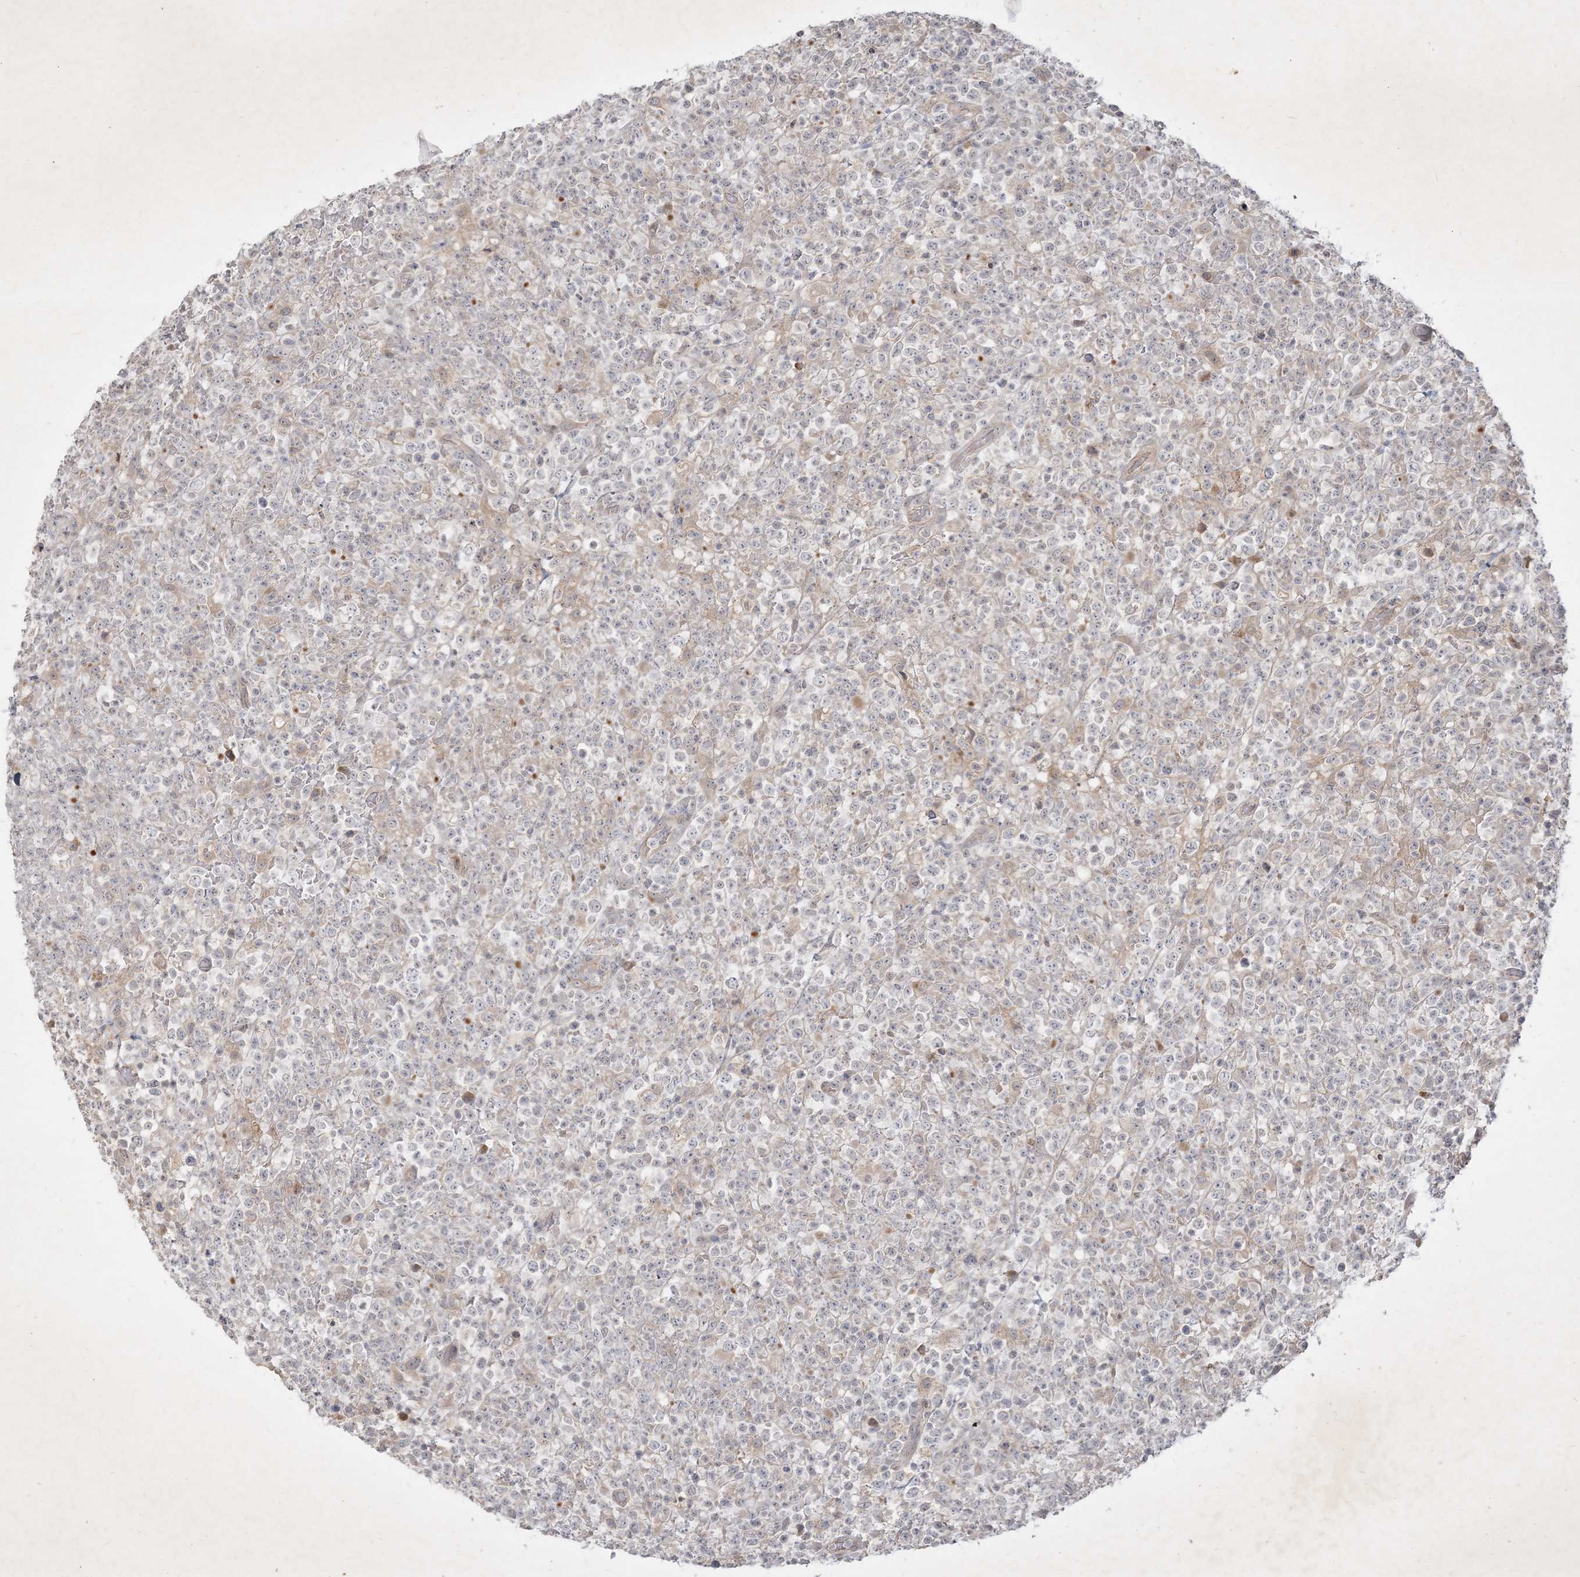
{"staining": {"intensity": "negative", "quantity": "none", "location": "none"}, "tissue": "lymphoma", "cell_type": "Tumor cells", "image_type": "cancer", "snomed": [{"axis": "morphology", "description": "Malignant lymphoma, non-Hodgkin's type, High grade"}, {"axis": "topography", "description": "Colon"}], "caption": "Lymphoma was stained to show a protein in brown. There is no significant staining in tumor cells.", "gene": "BOD1", "patient": {"sex": "female", "age": 53}}